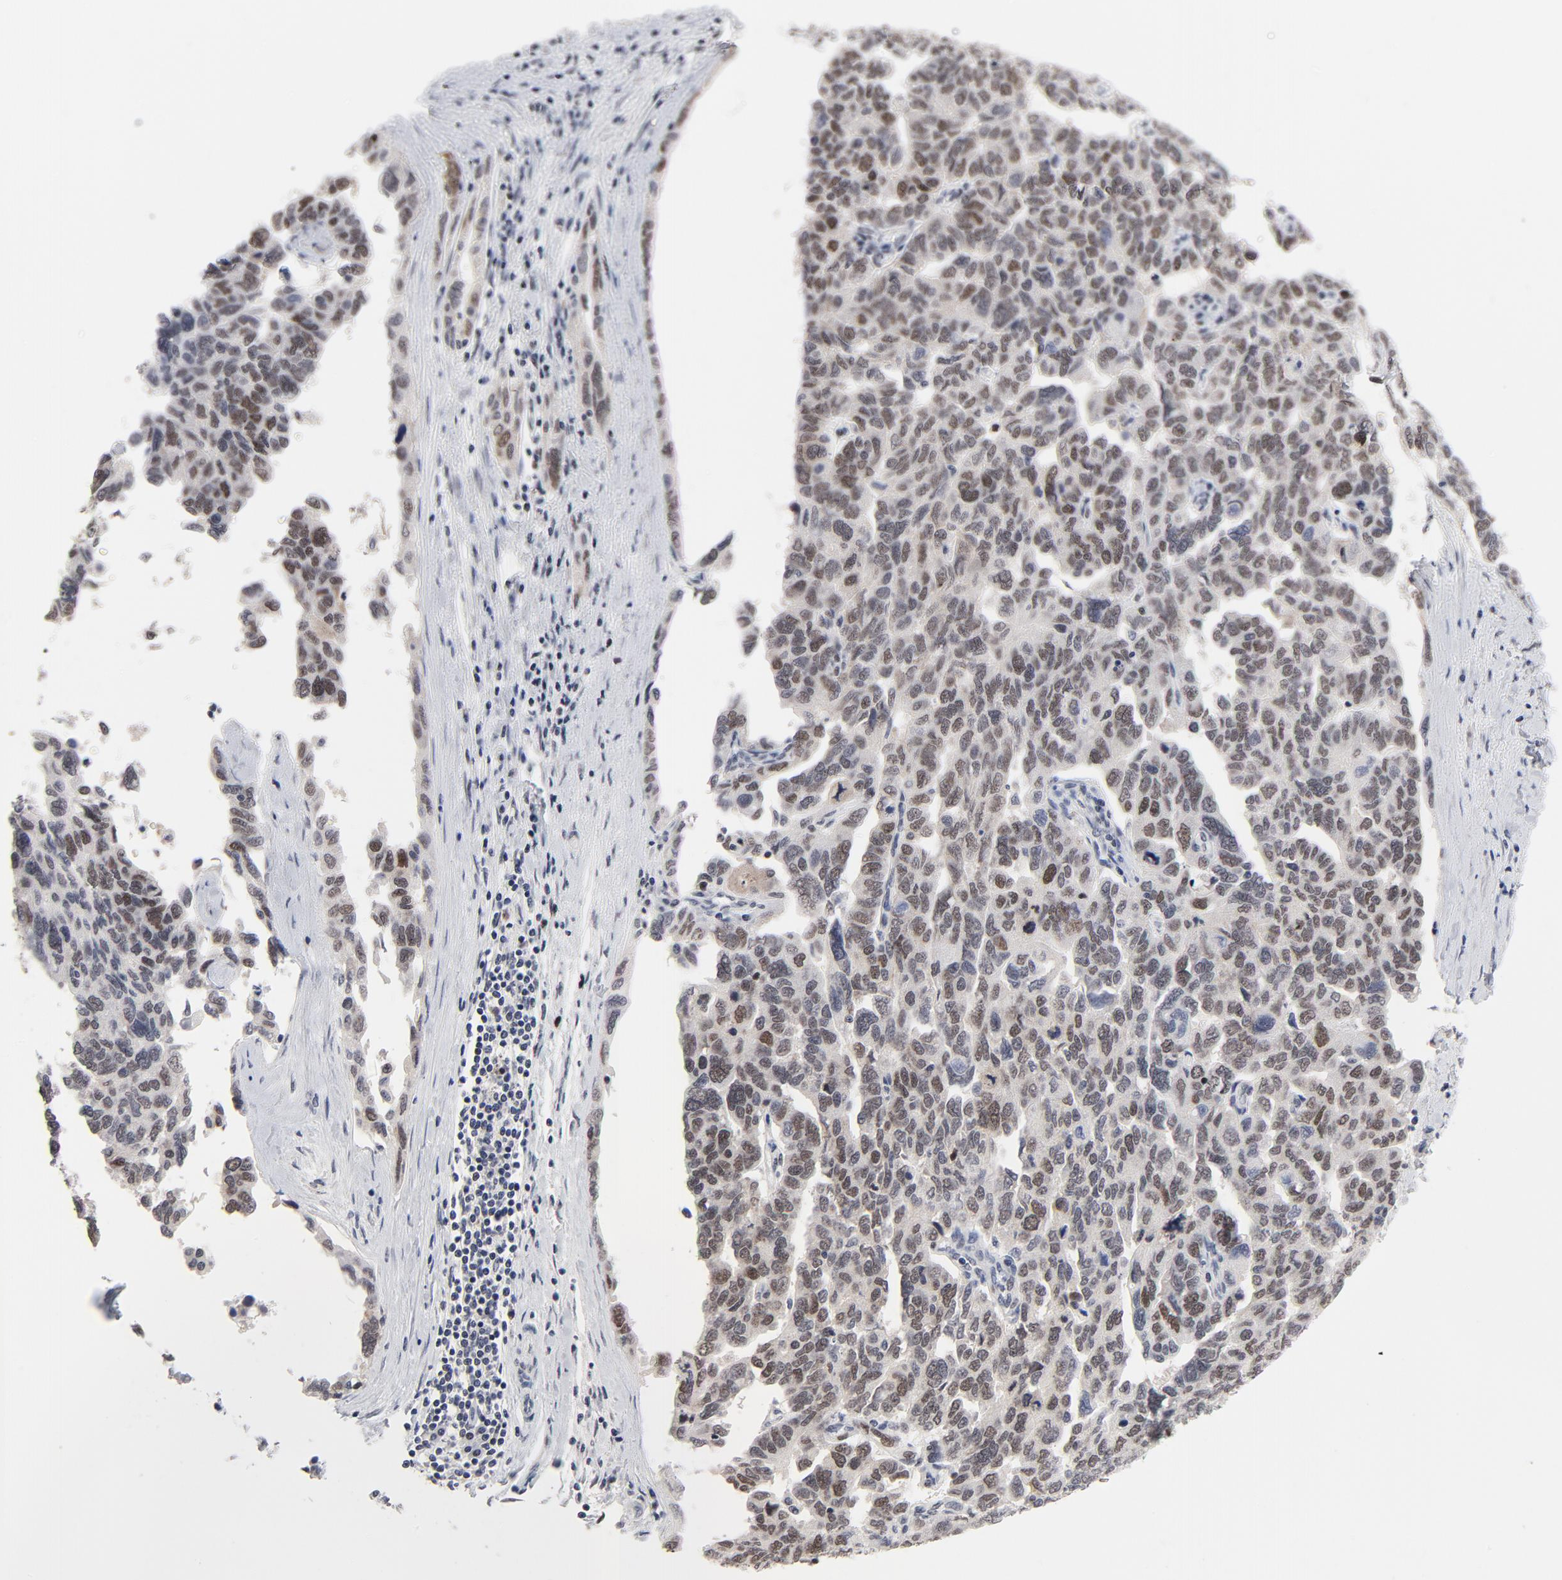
{"staining": {"intensity": "weak", "quantity": "25%-75%", "location": "nuclear"}, "tissue": "ovarian cancer", "cell_type": "Tumor cells", "image_type": "cancer", "snomed": [{"axis": "morphology", "description": "Cystadenocarcinoma, serous, NOS"}, {"axis": "topography", "description": "Ovary"}], "caption": "Human serous cystadenocarcinoma (ovarian) stained with a protein marker exhibits weak staining in tumor cells.", "gene": "RFC4", "patient": {"sex": "female", "age": 64}}